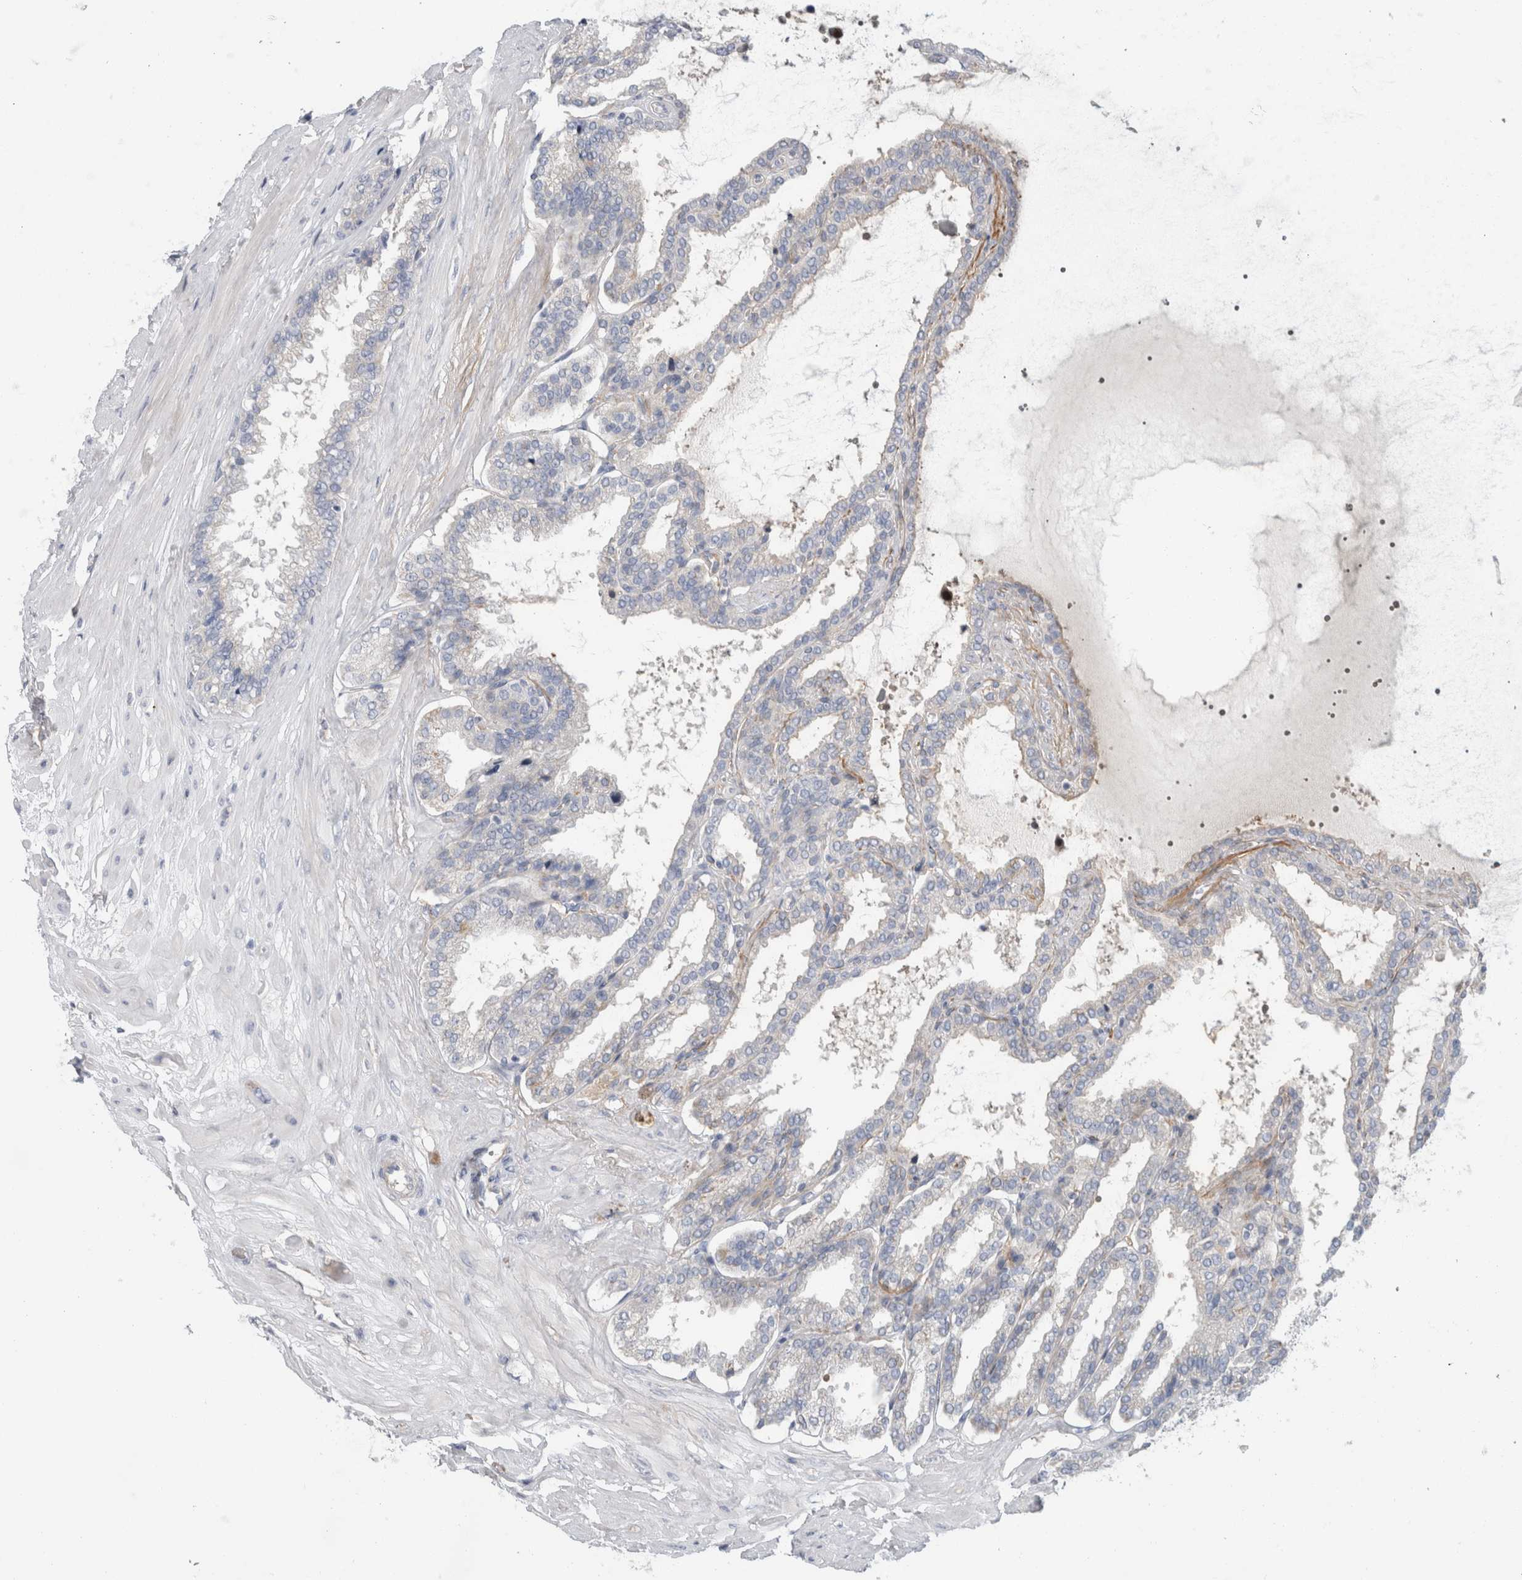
{"staining": {"intensity": "negative", "quantity": "none", "location": "none"}, "tissue": "seminal vesicle", "cell_type": "Glandular cells", "image_type": "normal", "snomed": [{"axis": "morphology", "description": "Normal tissue, NOS"}, {"axis": "topography", "description": "Seminal veicle"}], "caption": "This histopathology image is of normal seminal vesicle stained with IHC to label a protein in brown with the nuclei are counter-stained blue. There is no expression in glandular cells.", "gene": "CD55", "patient": {"sex": "male", "age": 46}}